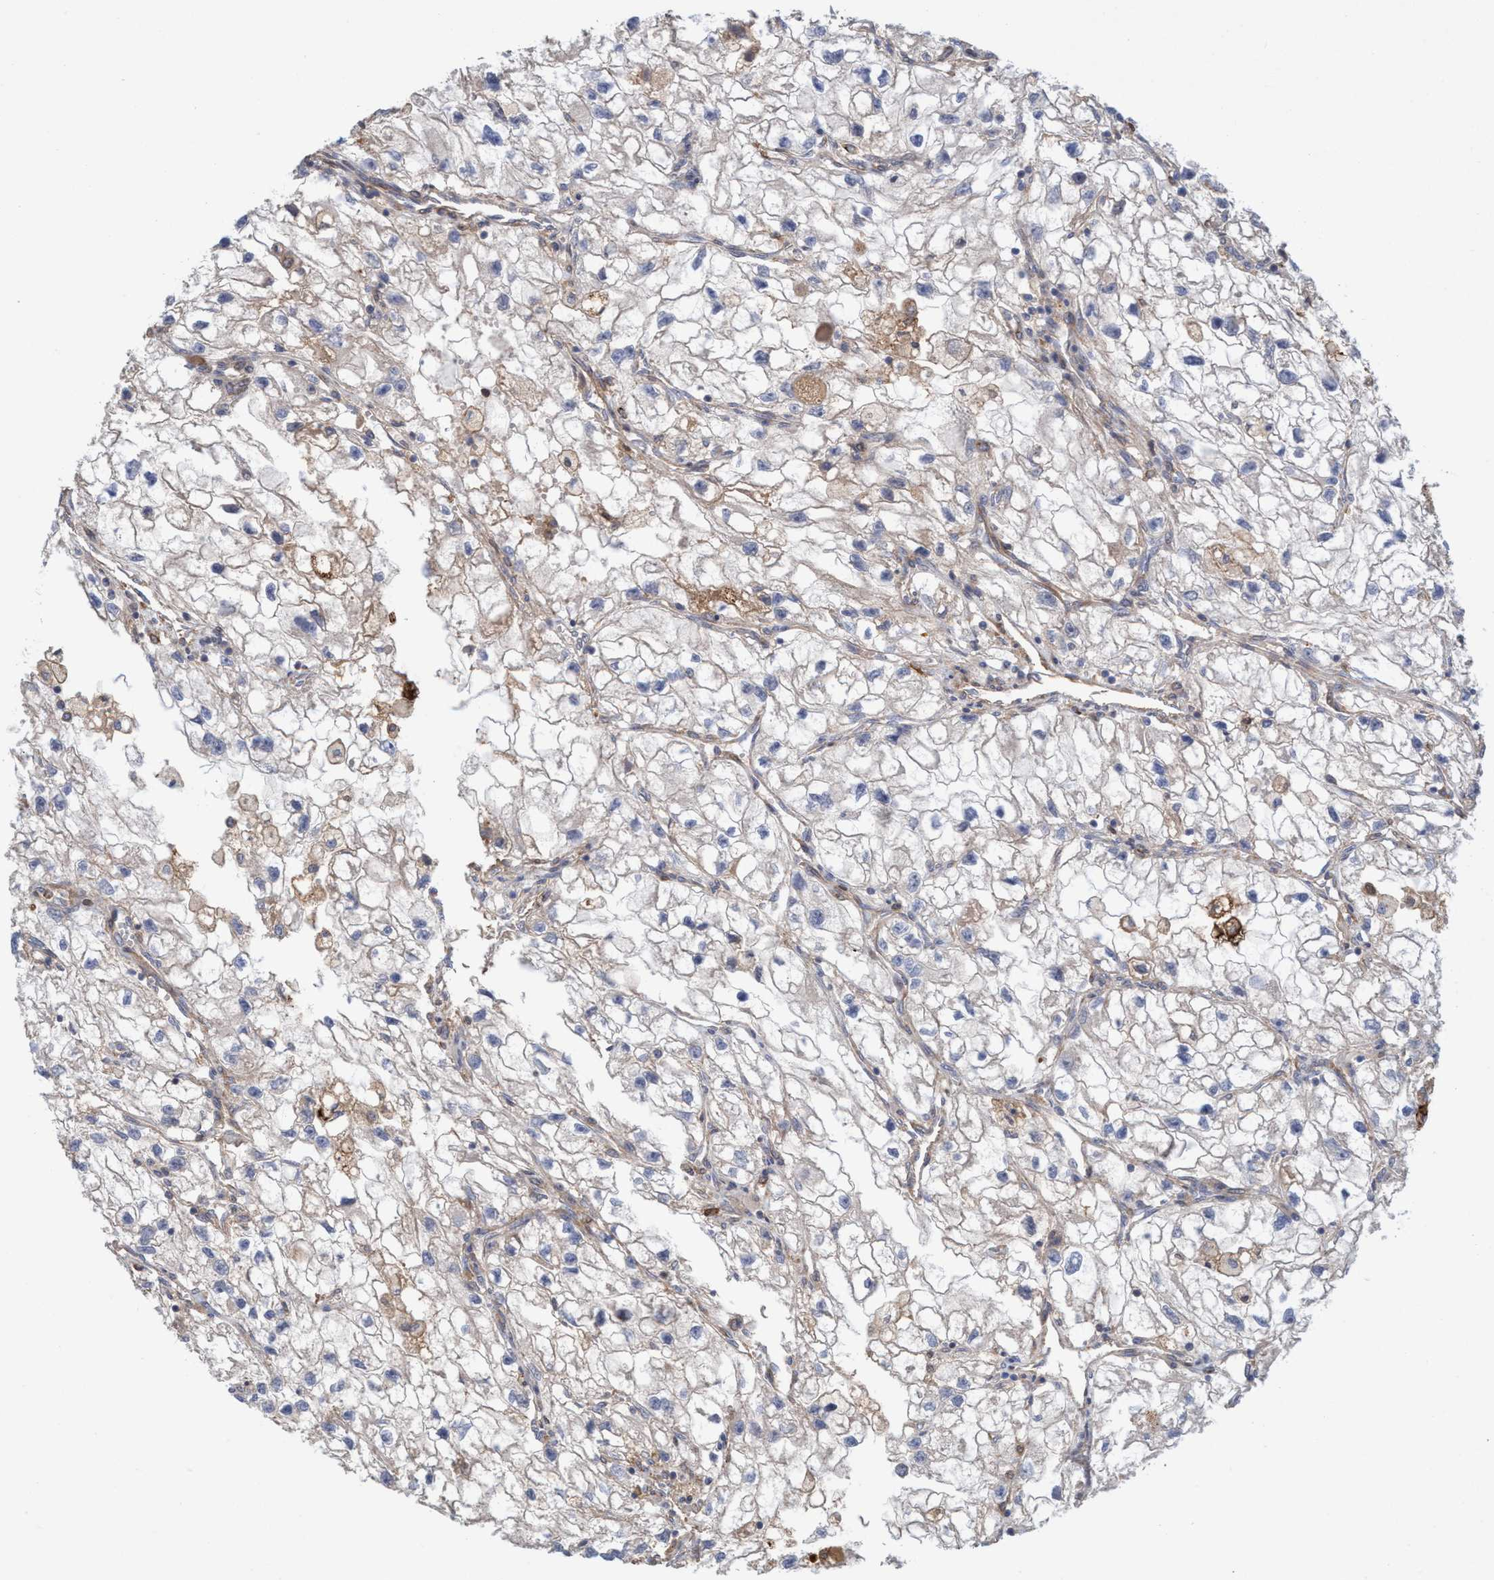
{"staining": {"intensity": "negative", "quantity": "none", "location": "none"}, "tissue": "renal cancer", "cell_type": "Tumor cells", "image_type": "cancer", "snomed": [{"axis": "morphology", "description": "Adenocarcinoma, NOS"}, {"axis": "topography", "description": "Kidney"}], "caption": "Protein analysis of renal adenocarcinoma displays no significant staining in tumor cells.", "gene": "SPECC1", "patient": {"sex": "female", "age": 70}}